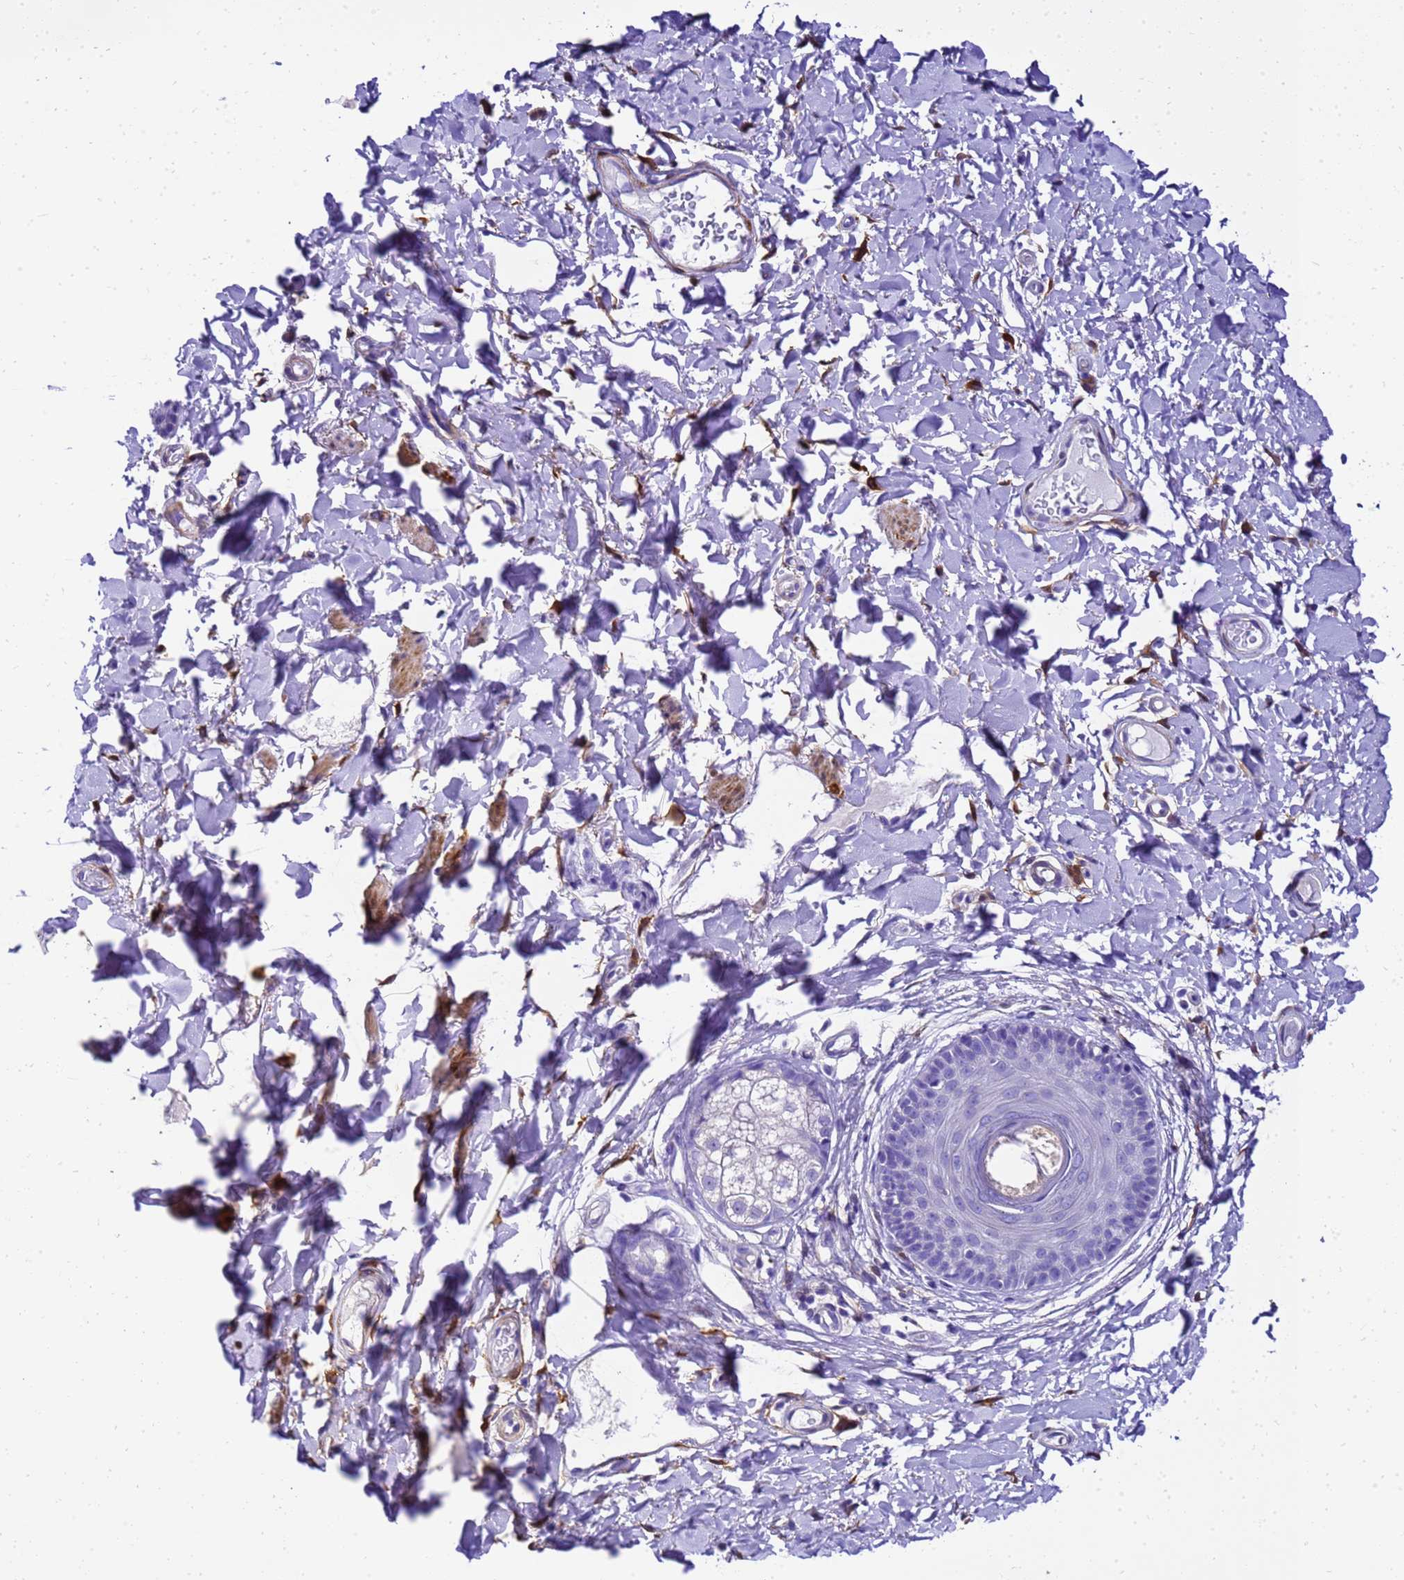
{"staining": {"intensity": "negative", "quantity": "none", "location": "none"}, "tissue": "skin", "cell_type": "Epidermal cells", "image_type": "normal", "snomed": [{"axis": "morphology", "description": "Normal tissue, NOS"}, {"axis": "topography", "description": "Vulva"}], "caption": "IHC image of normal skin stained for a protein (brown), which displays no staining in epidermal cells. (IHC, brightfield microscopy, high magnification).", "gene": "HSPB6", "patient": {"sex": "female", "age": 73}}